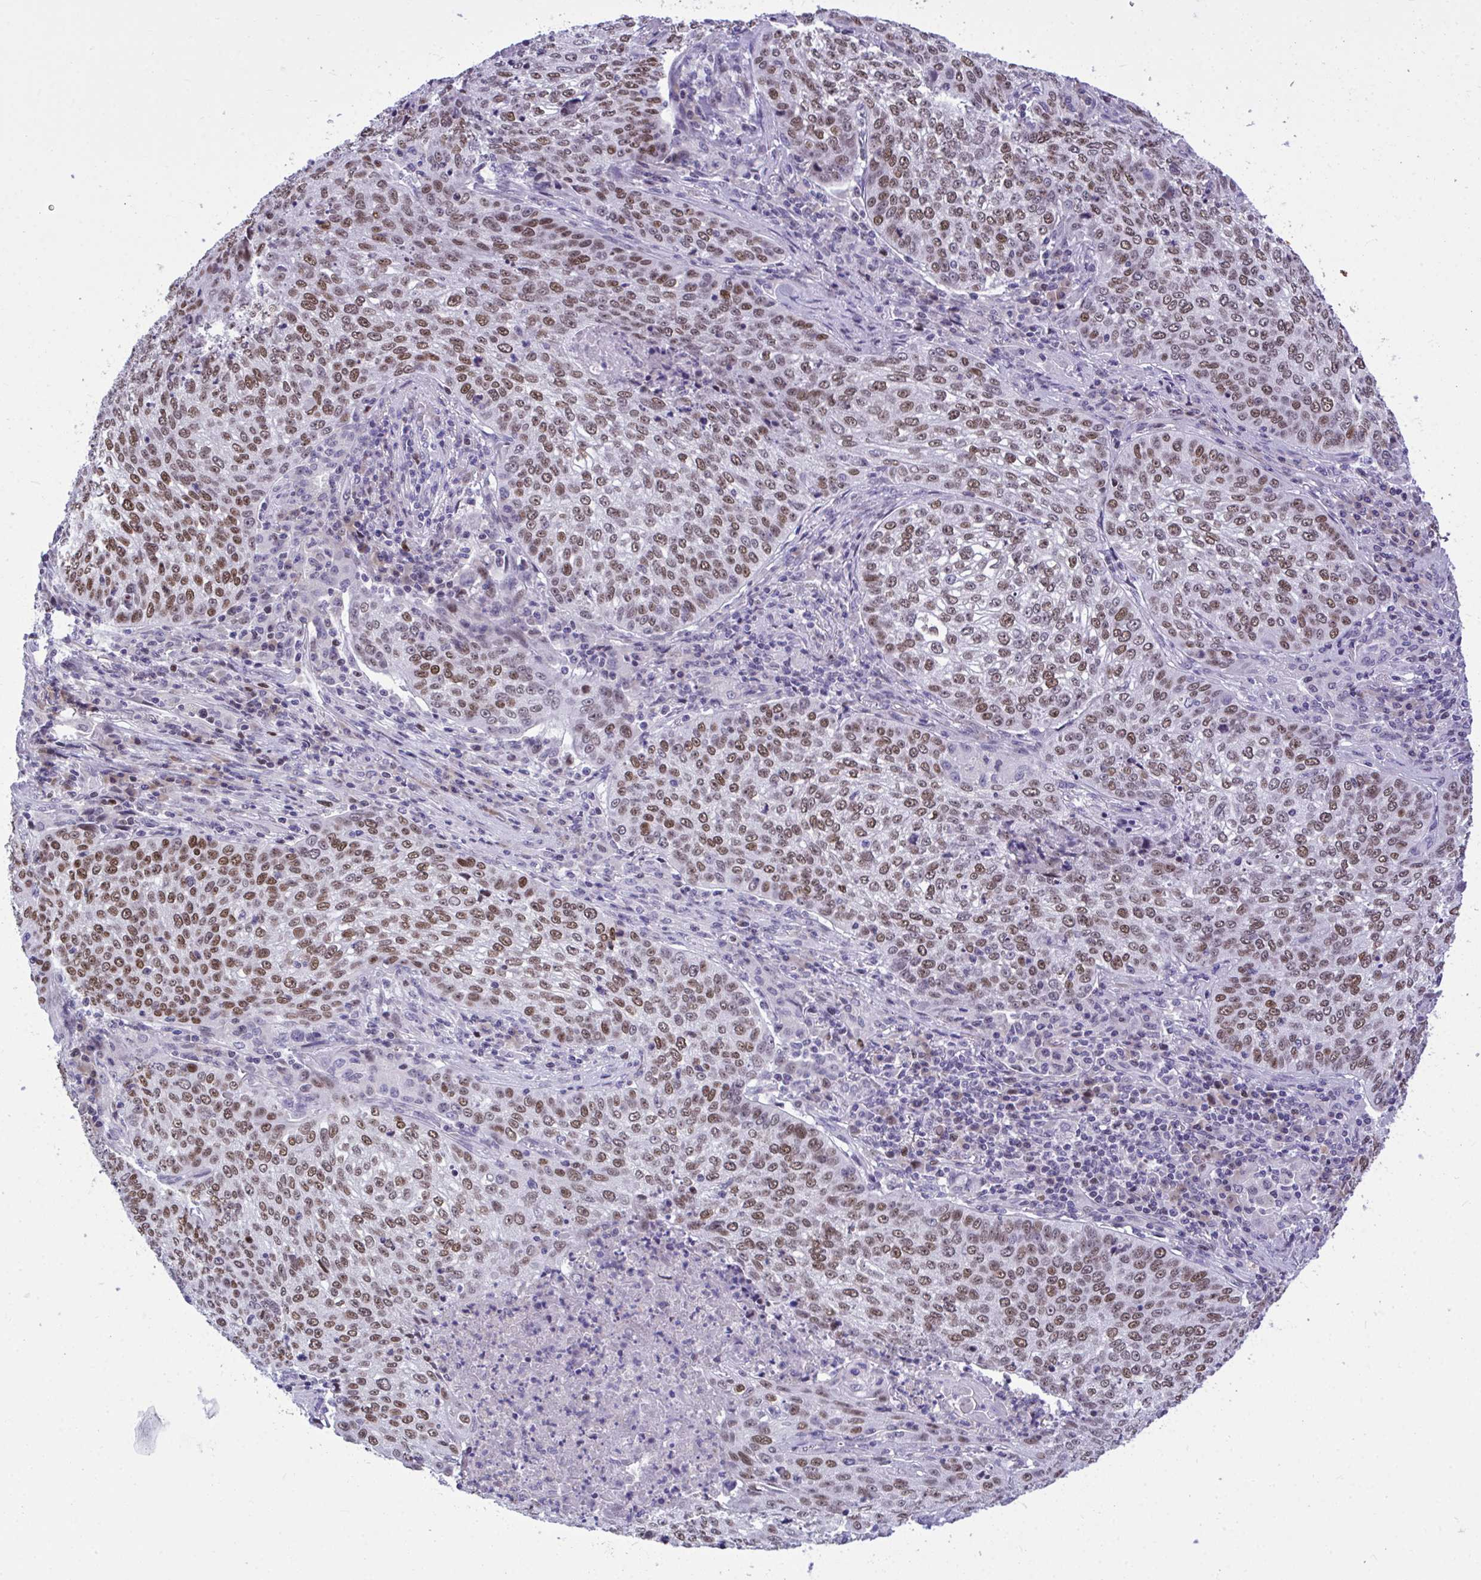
{"staining": {"intensity": "moderate", "quantity": ">75%", "location": "nuclear"}, "tissue": "lung cancer", "cell_type": "Tumor cells", "image_type": "cancer", "snomed": [{"axis": "morphology", "description": "Squamous cell carcinoma, NOS"}, {"axis": "topography", "description": "Lung"}], "caption": "This histopathology image shows IHC staining of human squamous cell carcinoma (lung), with medium moderate nuclear staining in about >75% of tumor cells.", "gene": "C1QL2", "patient": {"sex": "male", "age": 63}}